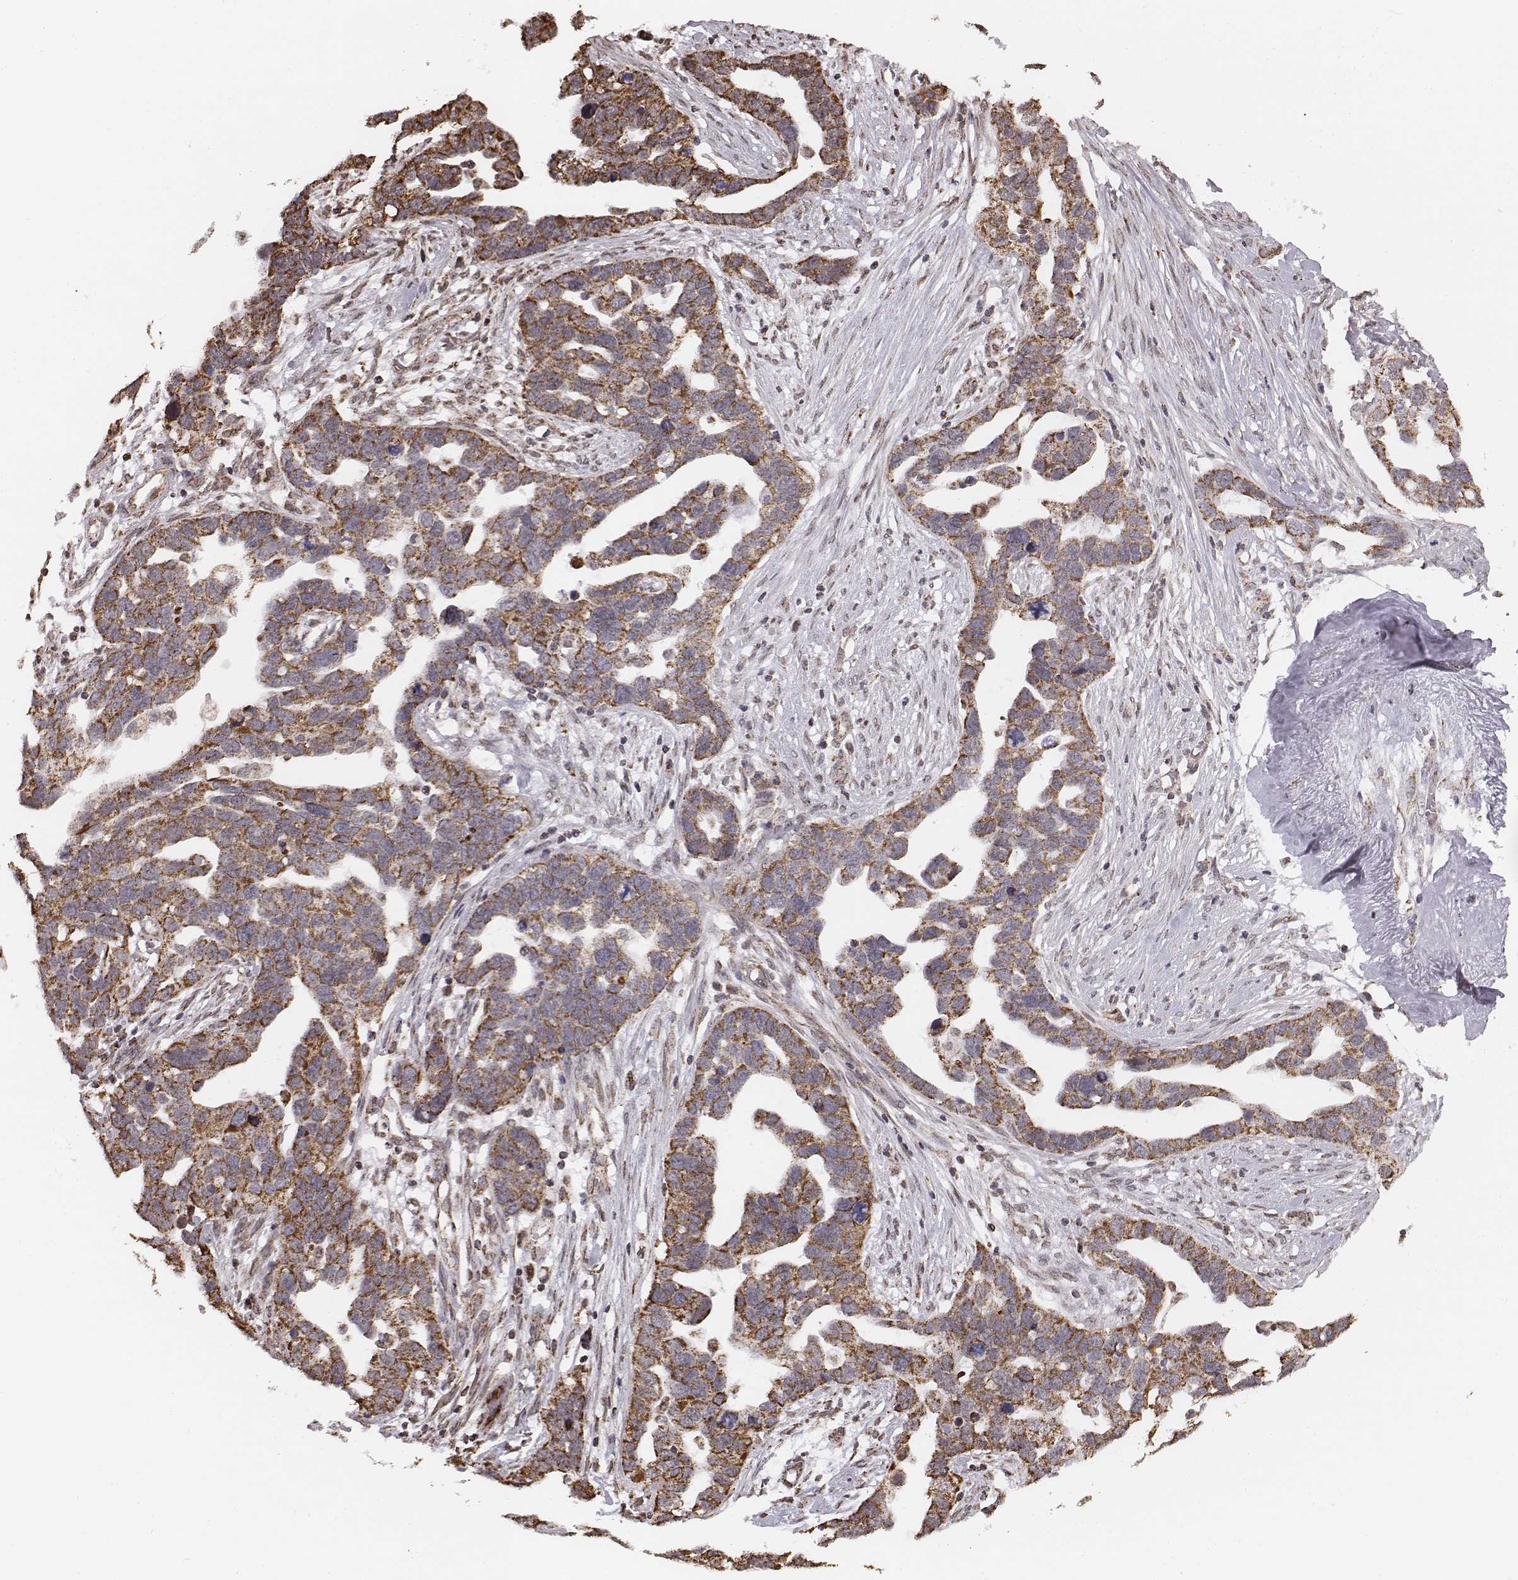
{"staining": {"intensity": "strong", "quantity": "25%-75%", "location": "cytoplasmic/membranous"}, "tissue": "ovarian cancer", "cell_type": "Tumor cells", "image_type": "cancer", "snomed": [{"axis": "morphology", "description": "Cystadenocarcinoma, serous, NOS"}, {"axis": "topography", "description": "Ovary"}], "caption": "Protein expression analysis of human ovarian cancer reveals strong cytoplasmic/membranous staining in approximately 25%-75% of tumor cells. Using DAB (brown) and hematoxylin (blue) stains, captured at high magnification using brightfield microscopy.", "gene": "ACOT2", "patient": {"sex": "female", "age": 54}}